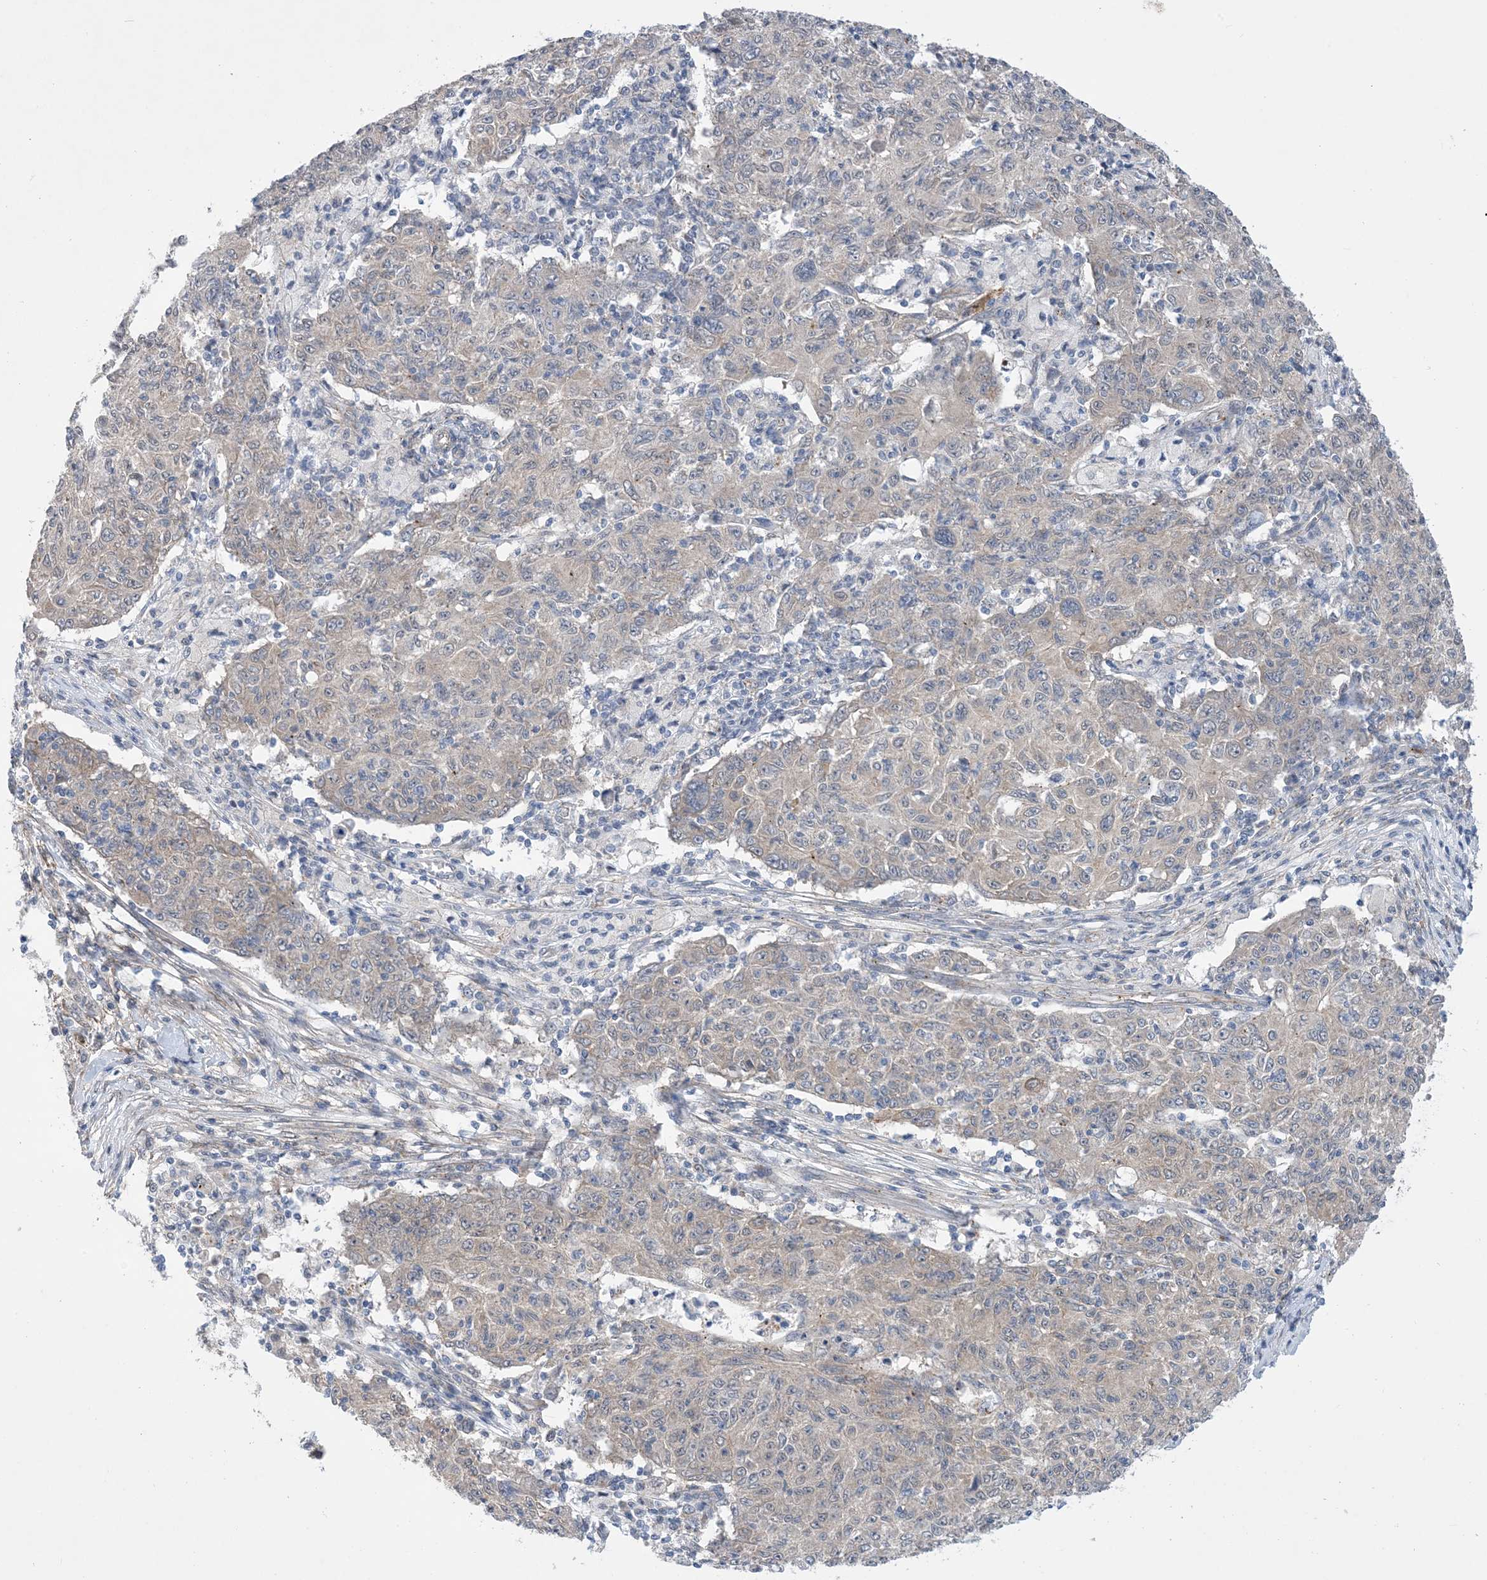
{"staining": {"intensity": "negative", "quantity": "none", "location": "none"}, "tissue": "ovarian cancer", "cell_type": "Tumor cells", "image_type": "cancer", "snomed": [{"axis": "morphology", "description": "Carcinoma, endometroid"}, {"axis": "topography", "description": "Ovary"}], "caption": "IHC photomicrograph of neoplastic tissue: human endometroid carcinoma (ovarian) stained with DAB (3,3'-diaminobenzidine) exhibits no significant protein expression in tumor cells.", "gene": "EHBP1", "patient": {"sex": "female", "age": 42}}